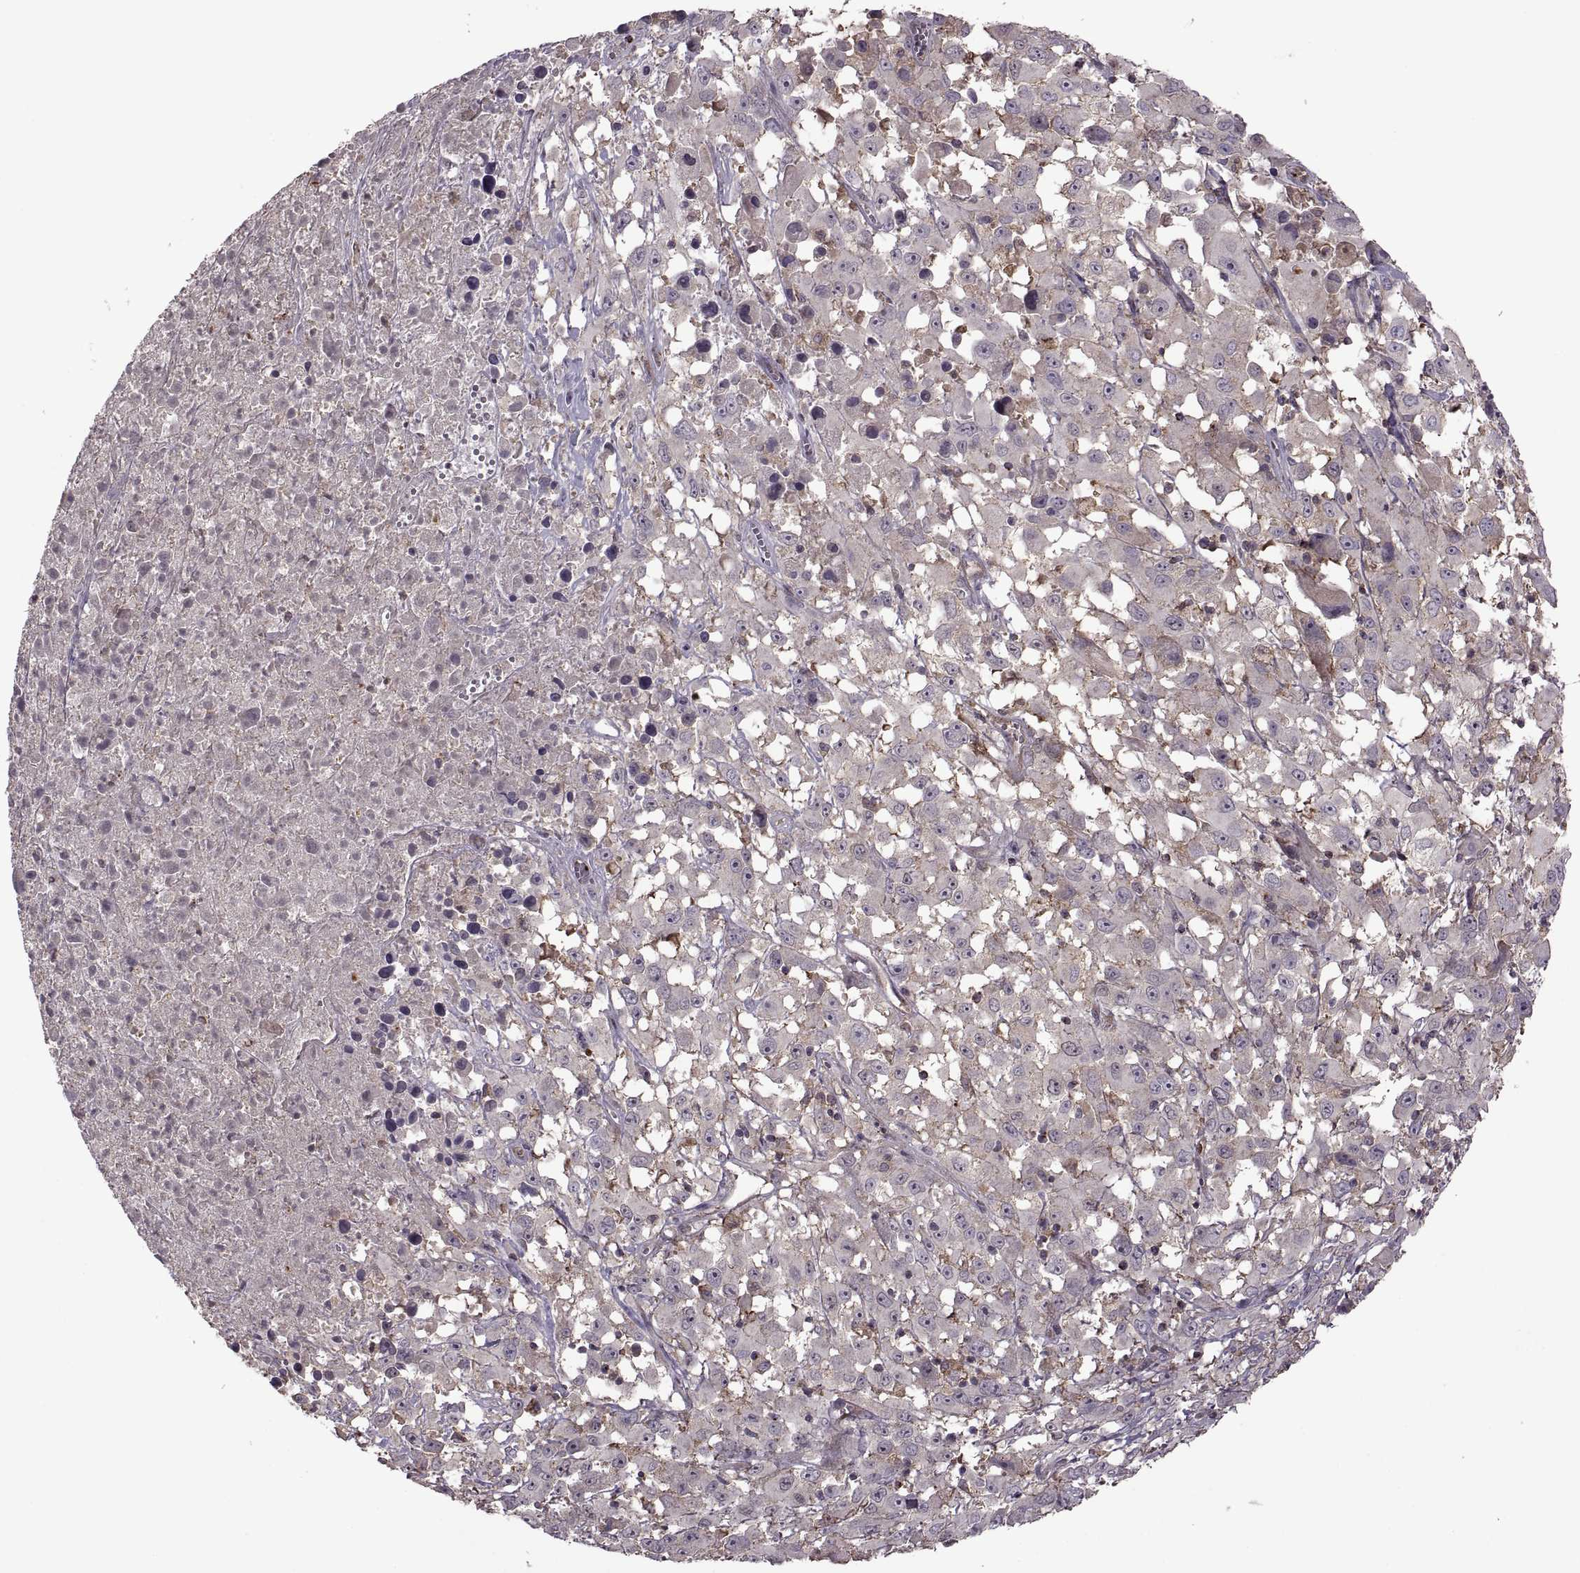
{"staining": {"intensity": "negative", "quantity": "none", "location": "none"}, "tissue": "melanoma", "cell_type": "Tumor cells", "image_type": "cancer", "snomed": [{"axis": "morphology", "description": "Malignant melanoma, Metastatic site"}, {"axis": "topography", "description": "Soft tissue"}], "caption": "Immunohistochemical staining of human malignant melanoma (metastatic site) shows no significant expression in tumor cells.", "gene": "PIERCE1", "patient": {"sex": "male", "age": 50}}